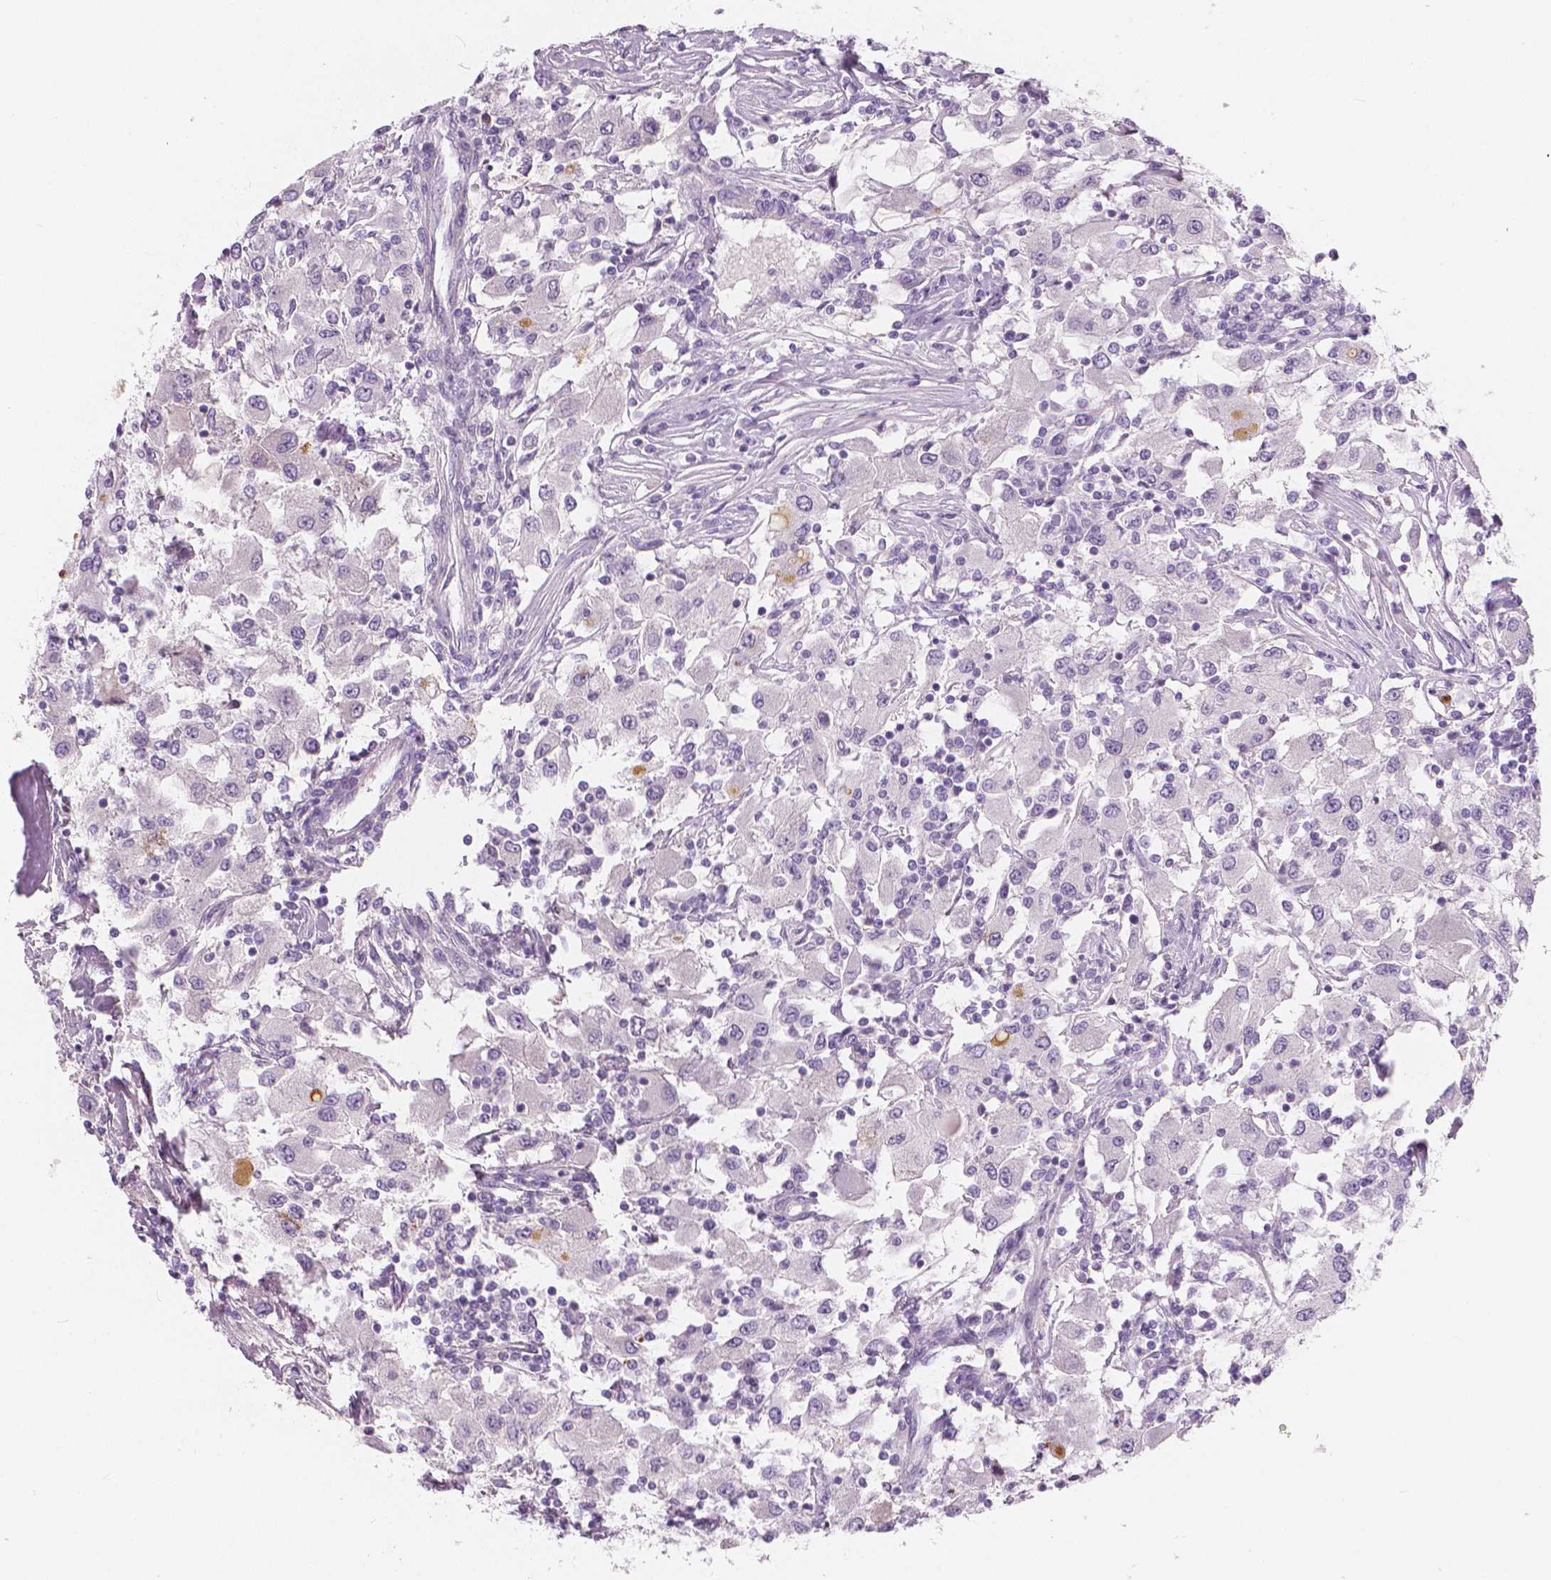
{"staining": {"intensity": "negative", "quantity": "none", "location": "none"}, "tissue": "renal cancer", "cell_type": "Tumor cells", "image_type": "cancer", "snomed": [{"axis": "morphology", "description": "Adenocarcinoma, NOS"}, {"axis": "topography", "description": "Kidney"}], "caption": "This histopathology image is of renal cancer stained with IHC to label a protein in brown with the nuclei are counter-stained blue. There is no staining in tumor cells. (Stains: DAB (3,3'-diaminobenzidine) immunohistochemistry with hematoxylin counter stain, Microscopy: brightfield microscopy at high magnification).", "gene": "APOA4", "patient": {"sex": "female", "age": 67}}